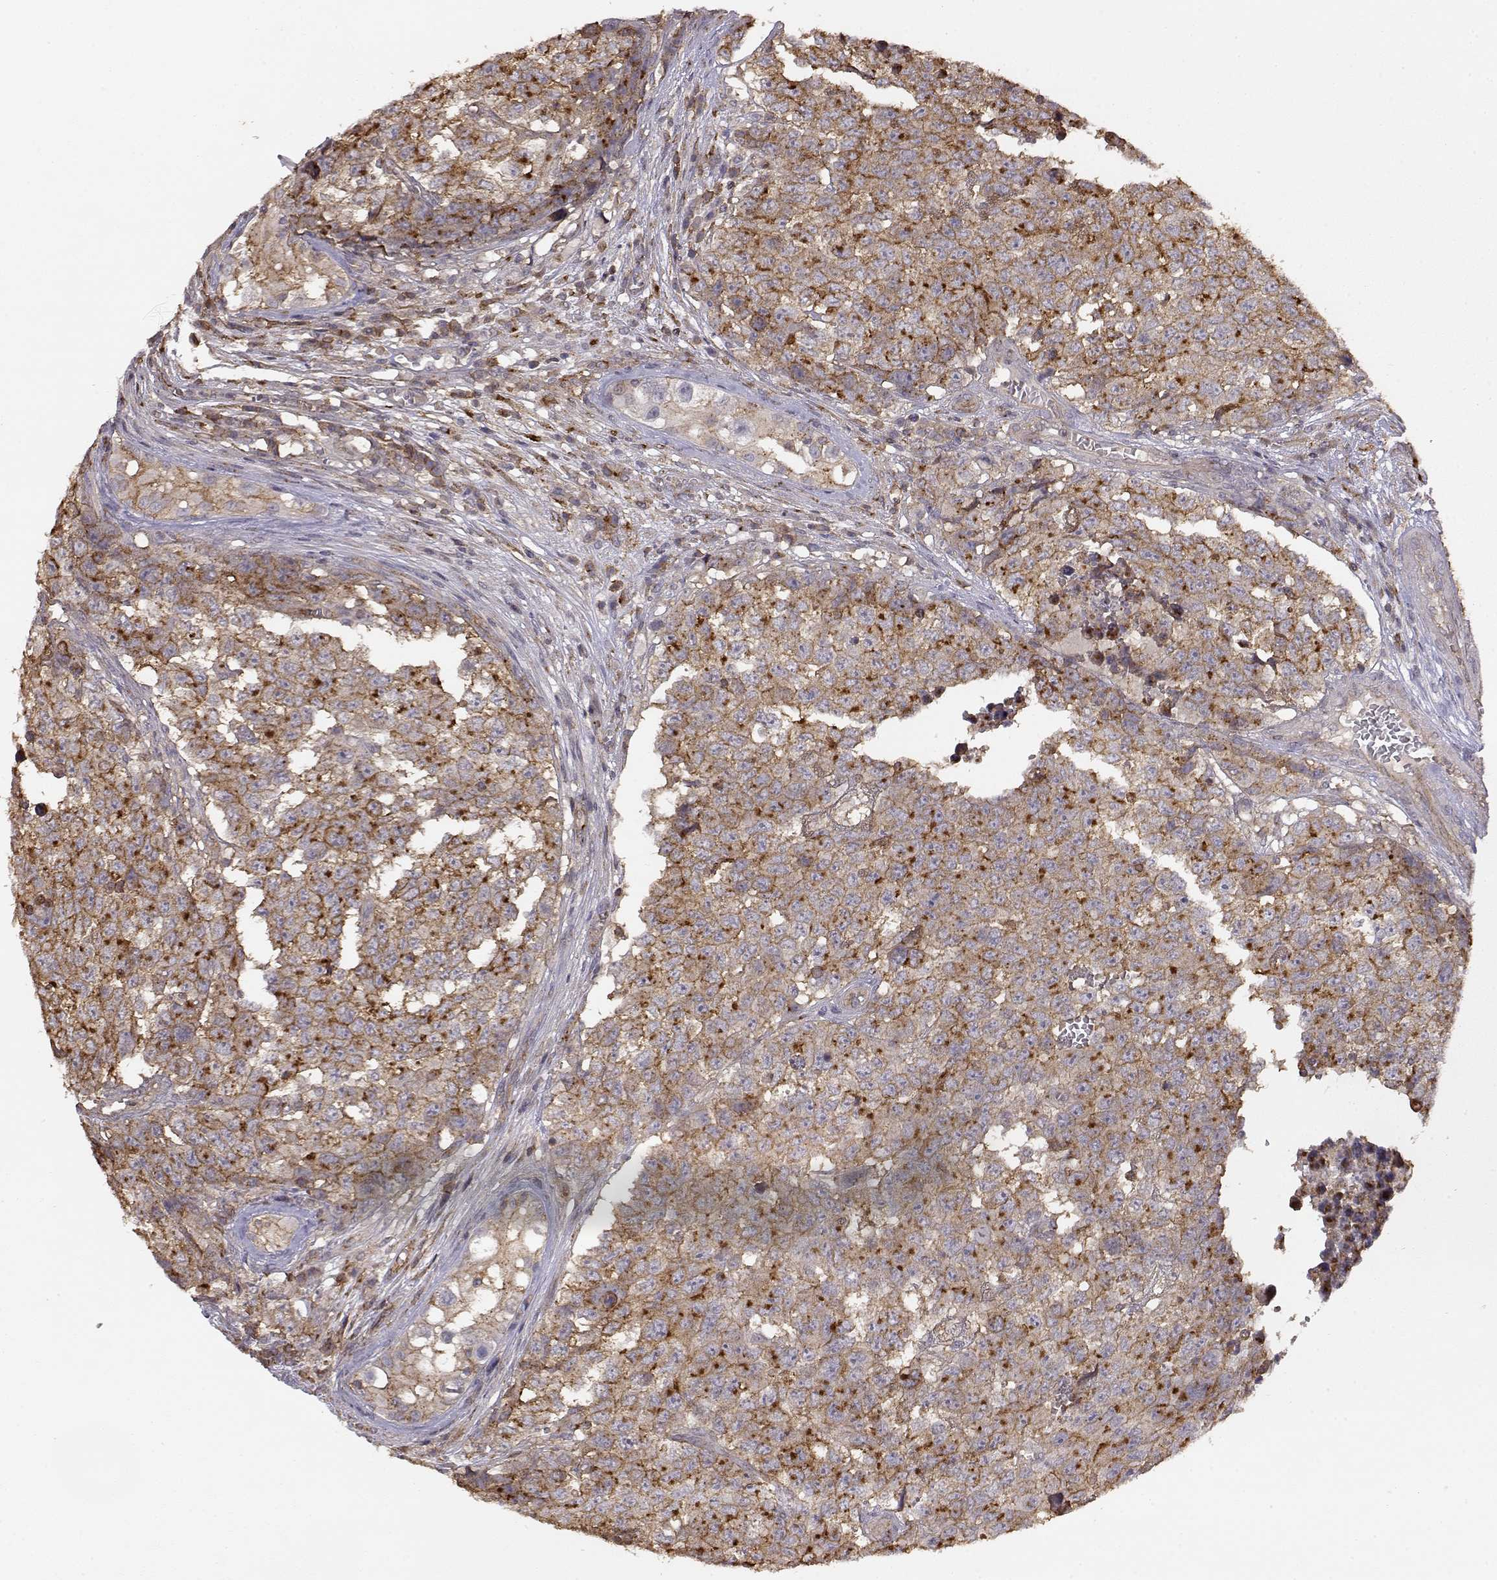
{"staining": {"intensity": "moderate", "quantity": "<25%", "location": "cytoplasmic/membranous"}, "tissue": "testis cancer", "cell_type": "Tumor cells", "image_type": "cancer", "snomed": [{"axis": "morphology", "description": "Carcinoma, Embryonal, NOS"}, {"axis": "topography", "description": "Testis"}], "caption": "The image exhibits a brown stain indicating the presence of a protein in the cytoplasmic/membranous of tumor cells in testis embryonal carcinoma. (DAB (3,3'-diaminobenzidine) IHC with brightfield microscopy, high magnification).", "gene": "IFITM1", "patient": {"sex": "male", "age": 23}}